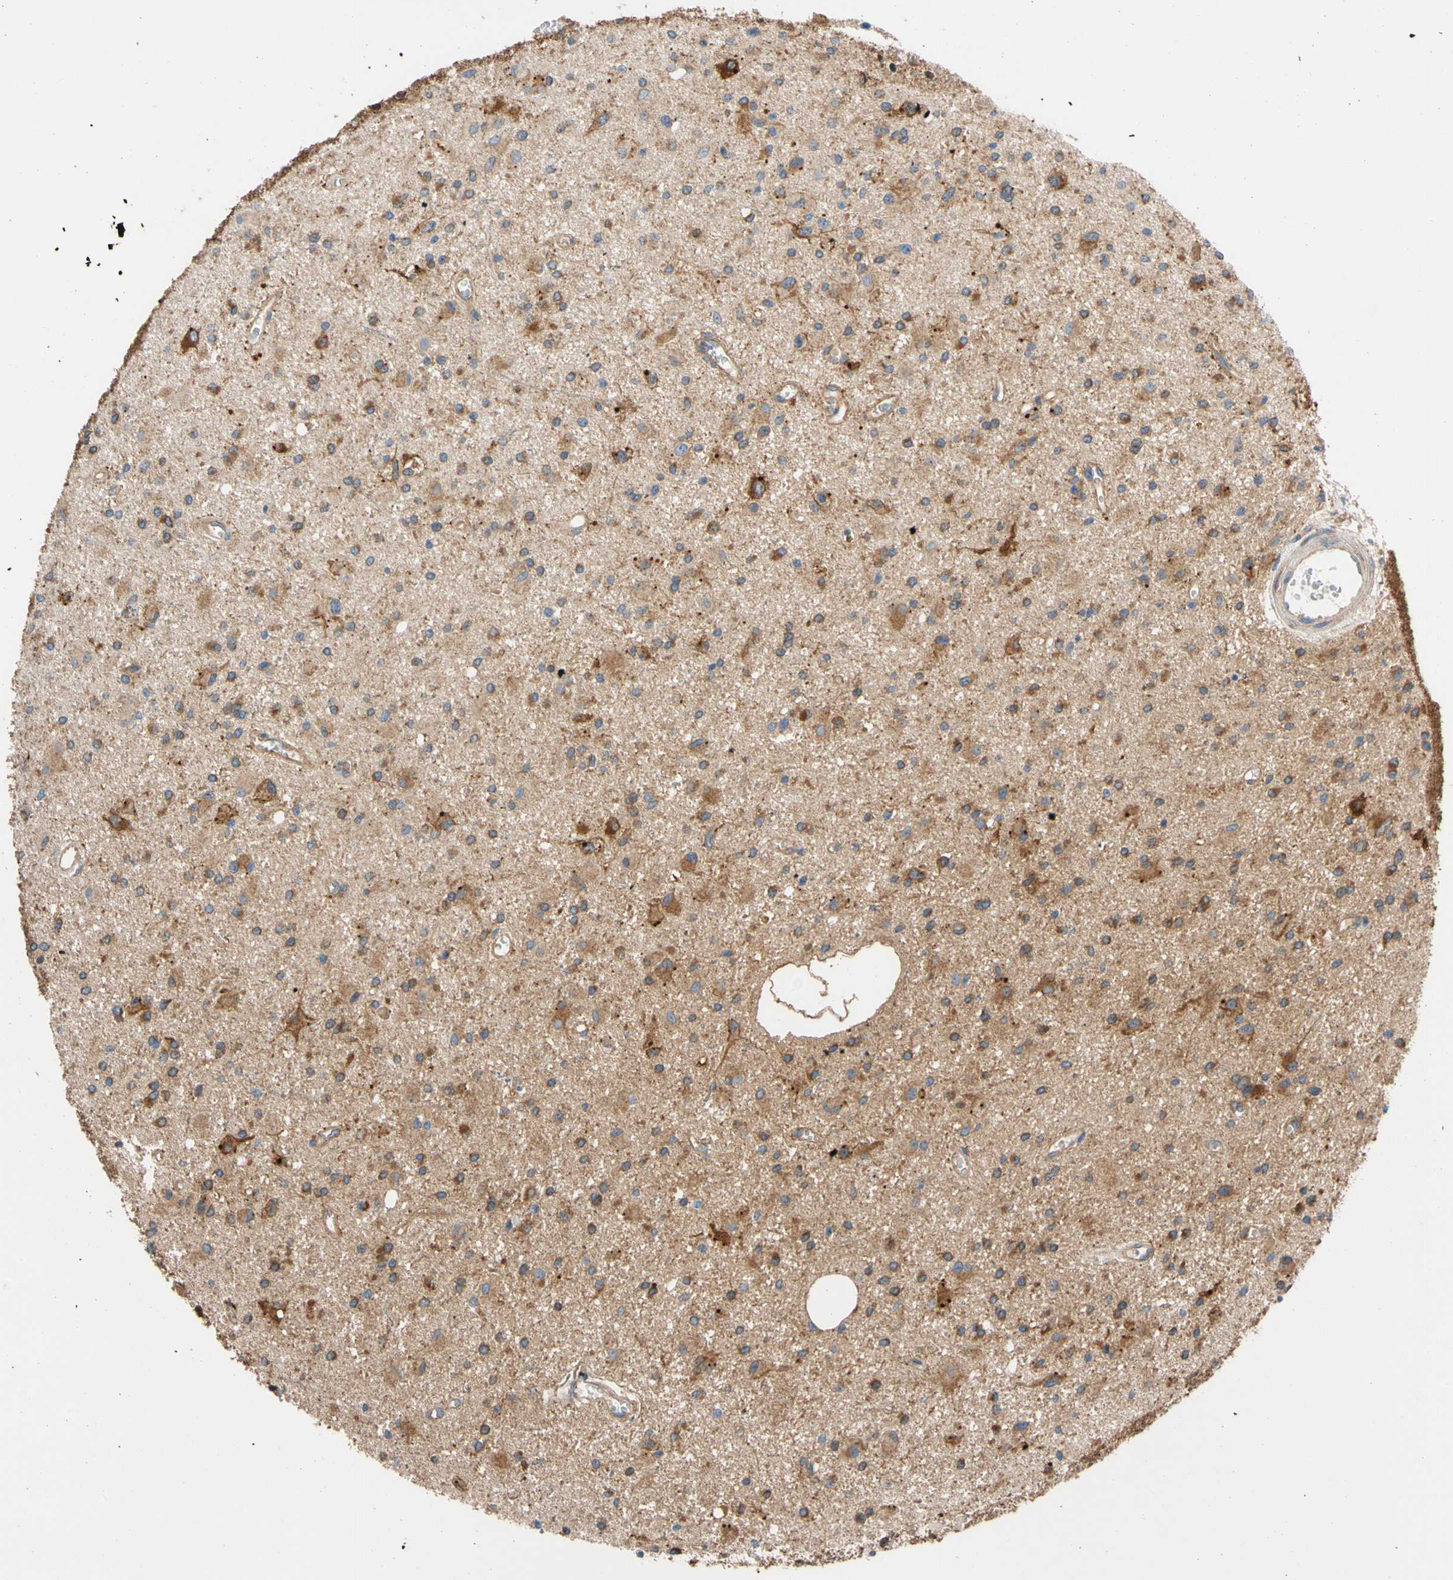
{"staining": {"intensity": "moderate", "quantity": ">75%", "location": "cytoplasmic/membranous"}, "tissue": "glioma", "cell_type": "Tumor cells", "image_type": "cancer", "snomed": [{"axis": "morphology", "description": "Glioma, malignant, Low grade"}, {"axis": "topography", "description": "Brain"}], "caption": "The photomicrograph displays immunohistochemical staining of glioma. There is moderate cytoplasmic/membranous expression is seen in about >75% of tumor cells.", "gene": "GPHN", "patient": {"sex": "male", "age": 58}}